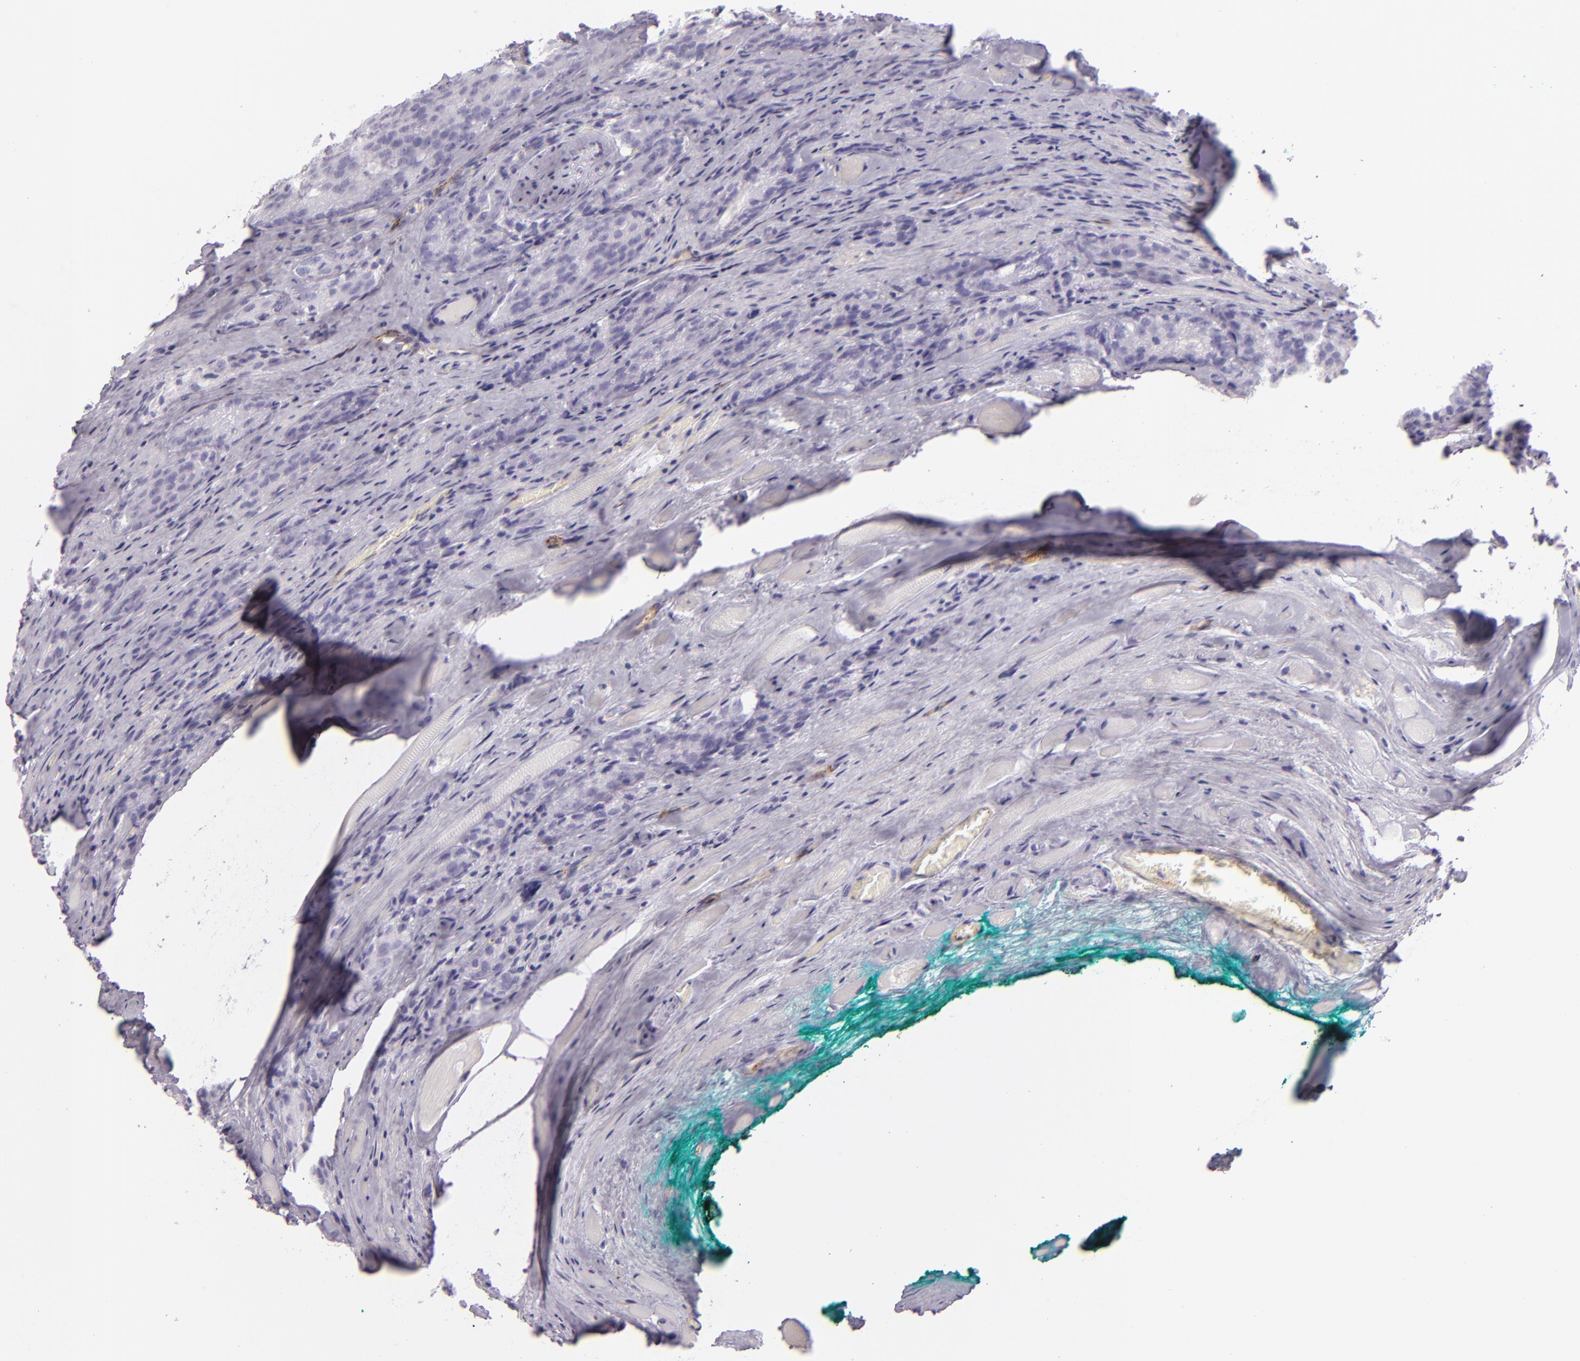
{"staining": {"intensity": "negative", "quantity": "none", "location": "none"}, "tissue": "prostate cancer", "cell_type": "Tumor cells", "image_type": "cancer", "snomed": [{"axis": "morphology", "description": "Adenocarcinoma, Medium grade"}, {"axis": "topography", "description": "Prostate"}], "caption": "This is a photomicrograph of IHC staining of prostate adenocarcinoma (medium-grade), which shows no staining in tumor cells. The staining is performed using DAB brown chromogen with nuclei counter-stained in using hematoxylin.", "gene": "SELP", "patient": {"sex": "male", "age": 60}}